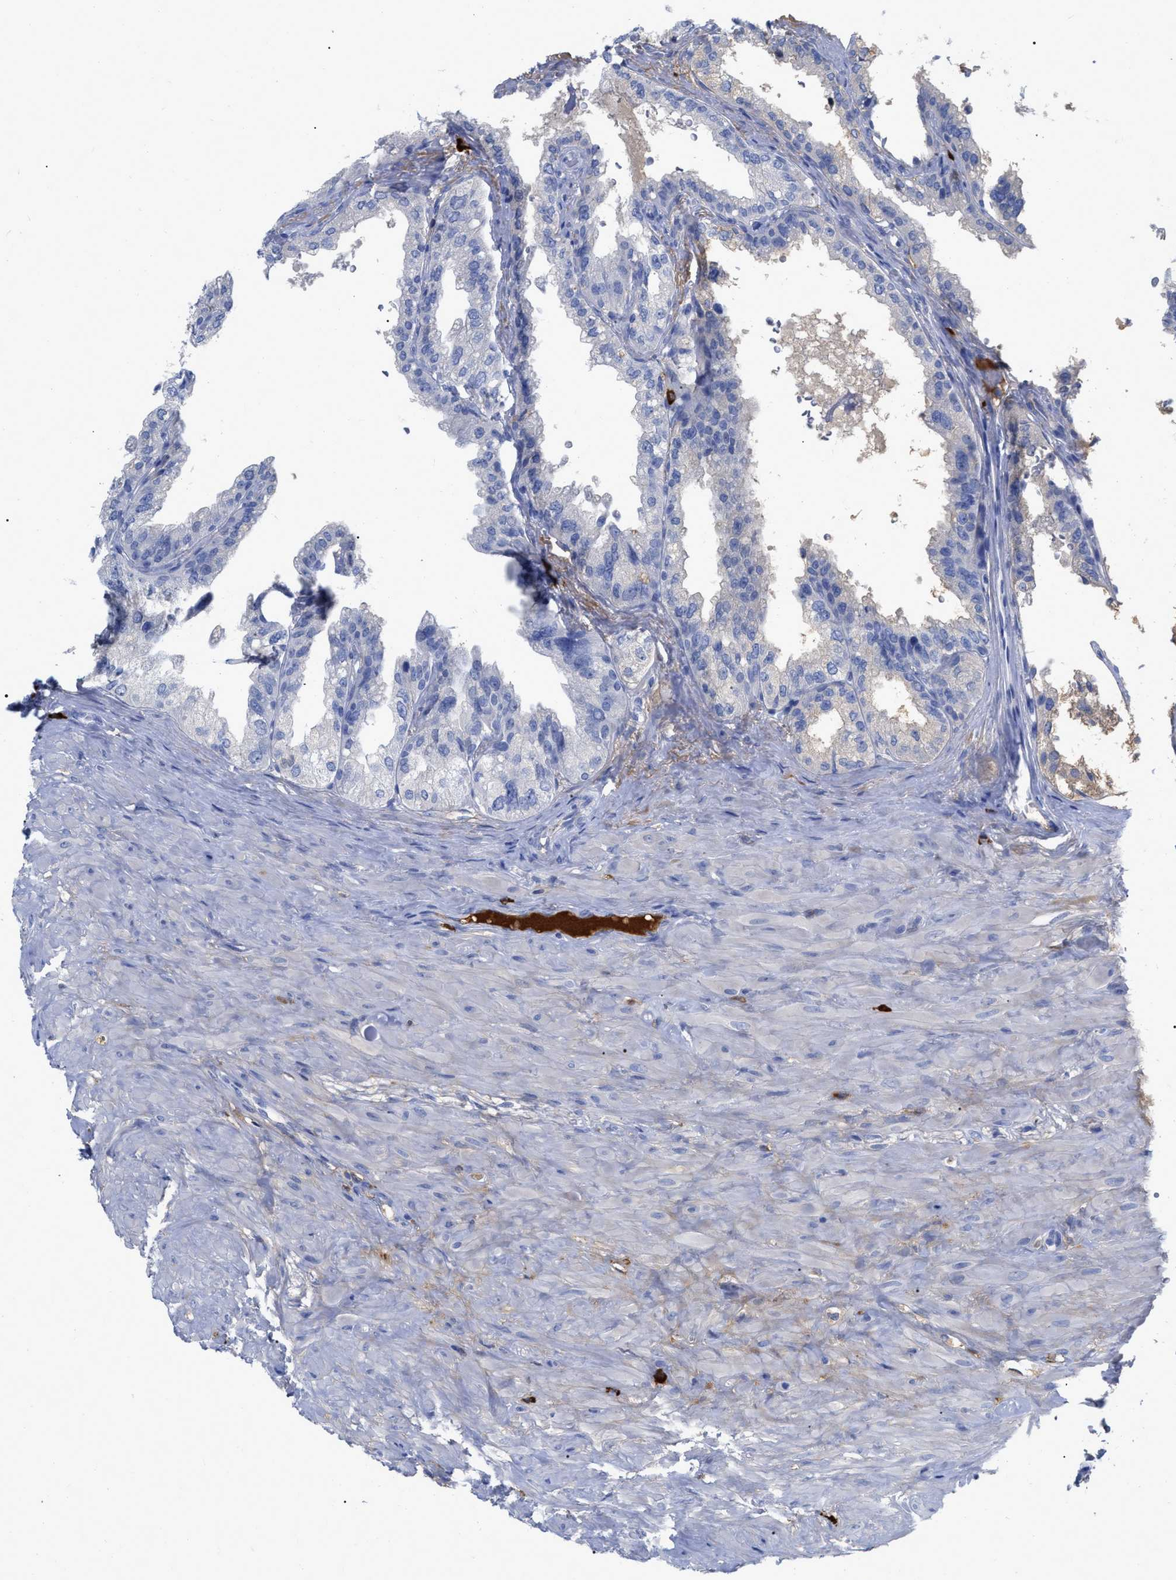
{"staining": {"intensity": "negative", "quantity": "none", "location": "none"}, "tissue": "seminal vesicle", "cell_type": "Glandular cells", "image_type": "normal", "snomed": [{"axis": "morphology", "description": "Normal tissue, NOS"}, {"axis": "topography", "description": "Seminal veicle"}], "caption": "The image reveals no staining of glandular cells in unremarkable seminal vesicle. Brightfield microscopy of immunohistochemistry (IHC) stained with DAB (3,3'-diaminobenzidine) (brown) and hematoxylin (blue), captured at high magnification.", "gene": "IGHV5", "patient": {"sex": "male", "age": 68}}